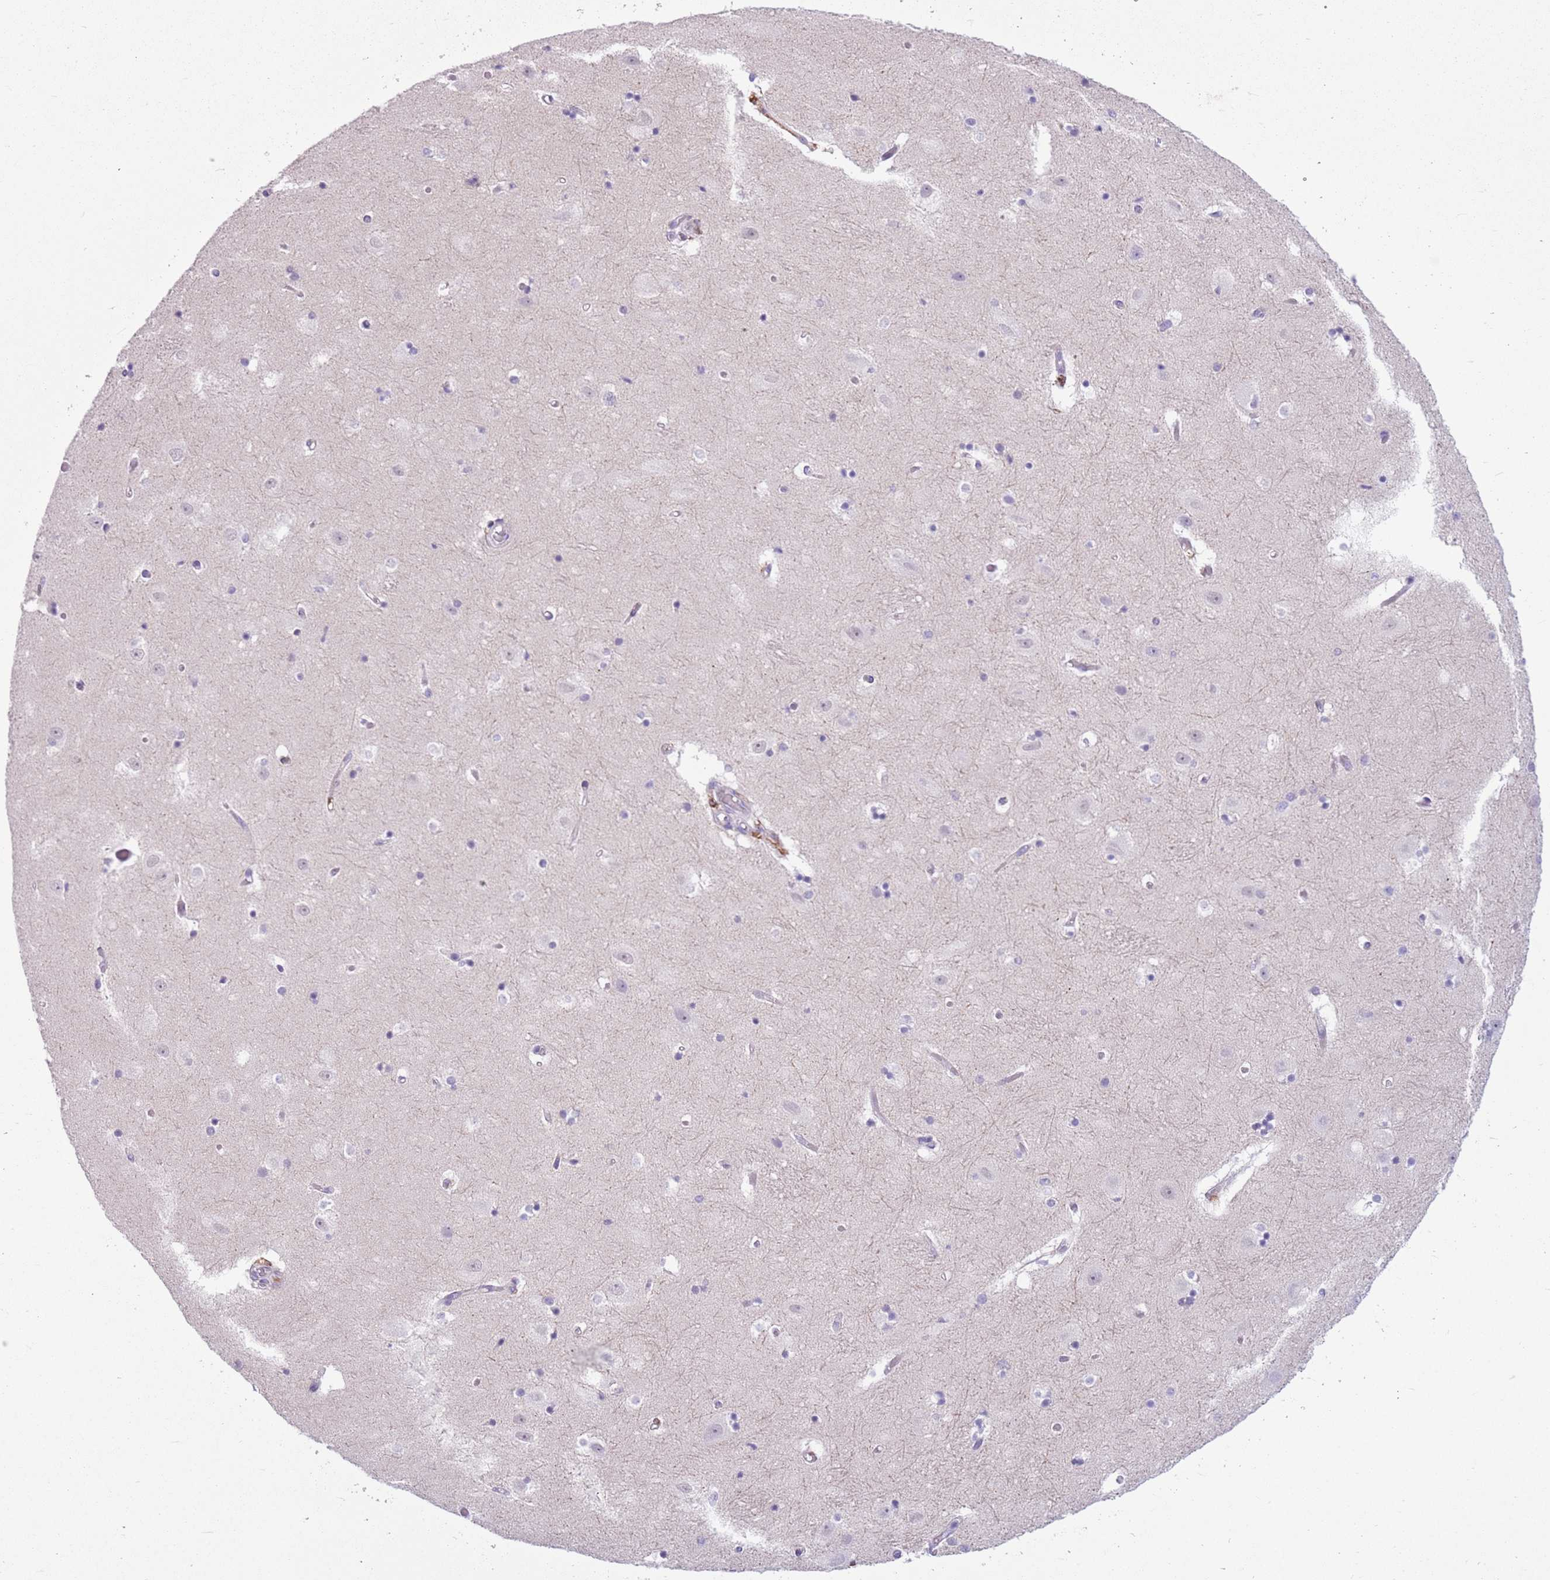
{"staining": {"intensity": "negative", "quantity": "none", "location": "none"}, "tissue": "hippocampus", "cell_type": "Glial cells", "image_type": "normal", "snomed": [{"axis": "morphology", "description": "Normal tissue, NOS"}, {"axis": "topography", "description": "Hippocampus"}], "caption": "Immunohistochemistry (IHC) photomicrograph of unremarkable hippocampus: human hippocampus stained with DAB shows no significant protein positivity in glial cells.", "gene": "SNX6", "patient": {"sex": "female", "age": 52}}